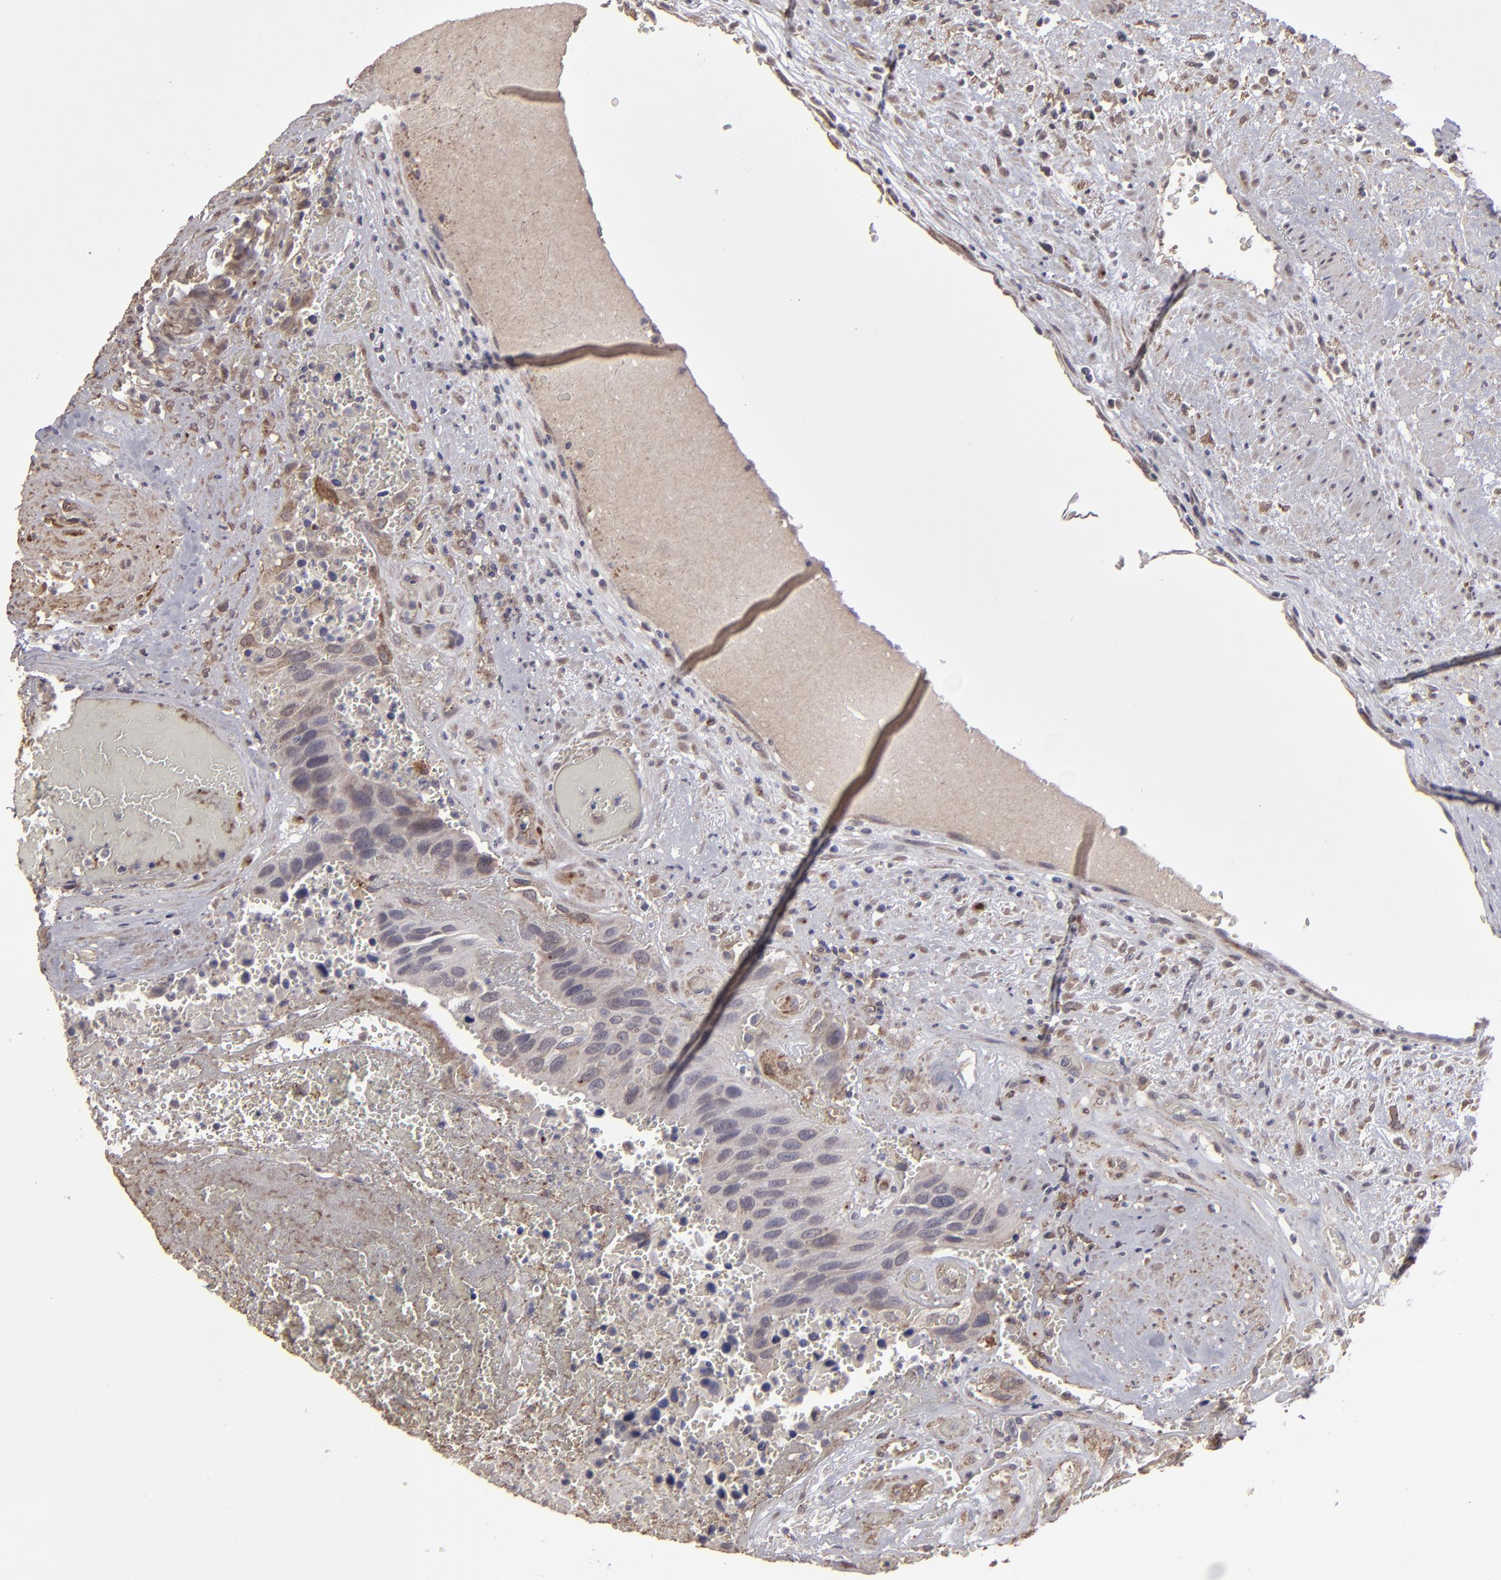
{"staining": {"intensity": "weak", "quantity": "25%-75%", "location": "cytoplasmic/membranous"}, "tissue": "urothelial cancer", "cell_type": "Tumor cells", "image_type": "cancer", "snomed": [{"axis": "morphology", "description": "Urothelial carcinoma, High grade"}, {"axis": "topography", "description": "Urinary bladder"}], "caption": "Protein staining of urothelial carcinoma (high-grade) tissue reveals weak cytoplasmic/membranous expression in approximately 25%-75% of tumor cells. Nuclei are stained in blue.", "gene": "ITGB5", "patient": {"sex": "male", "age": 66}}